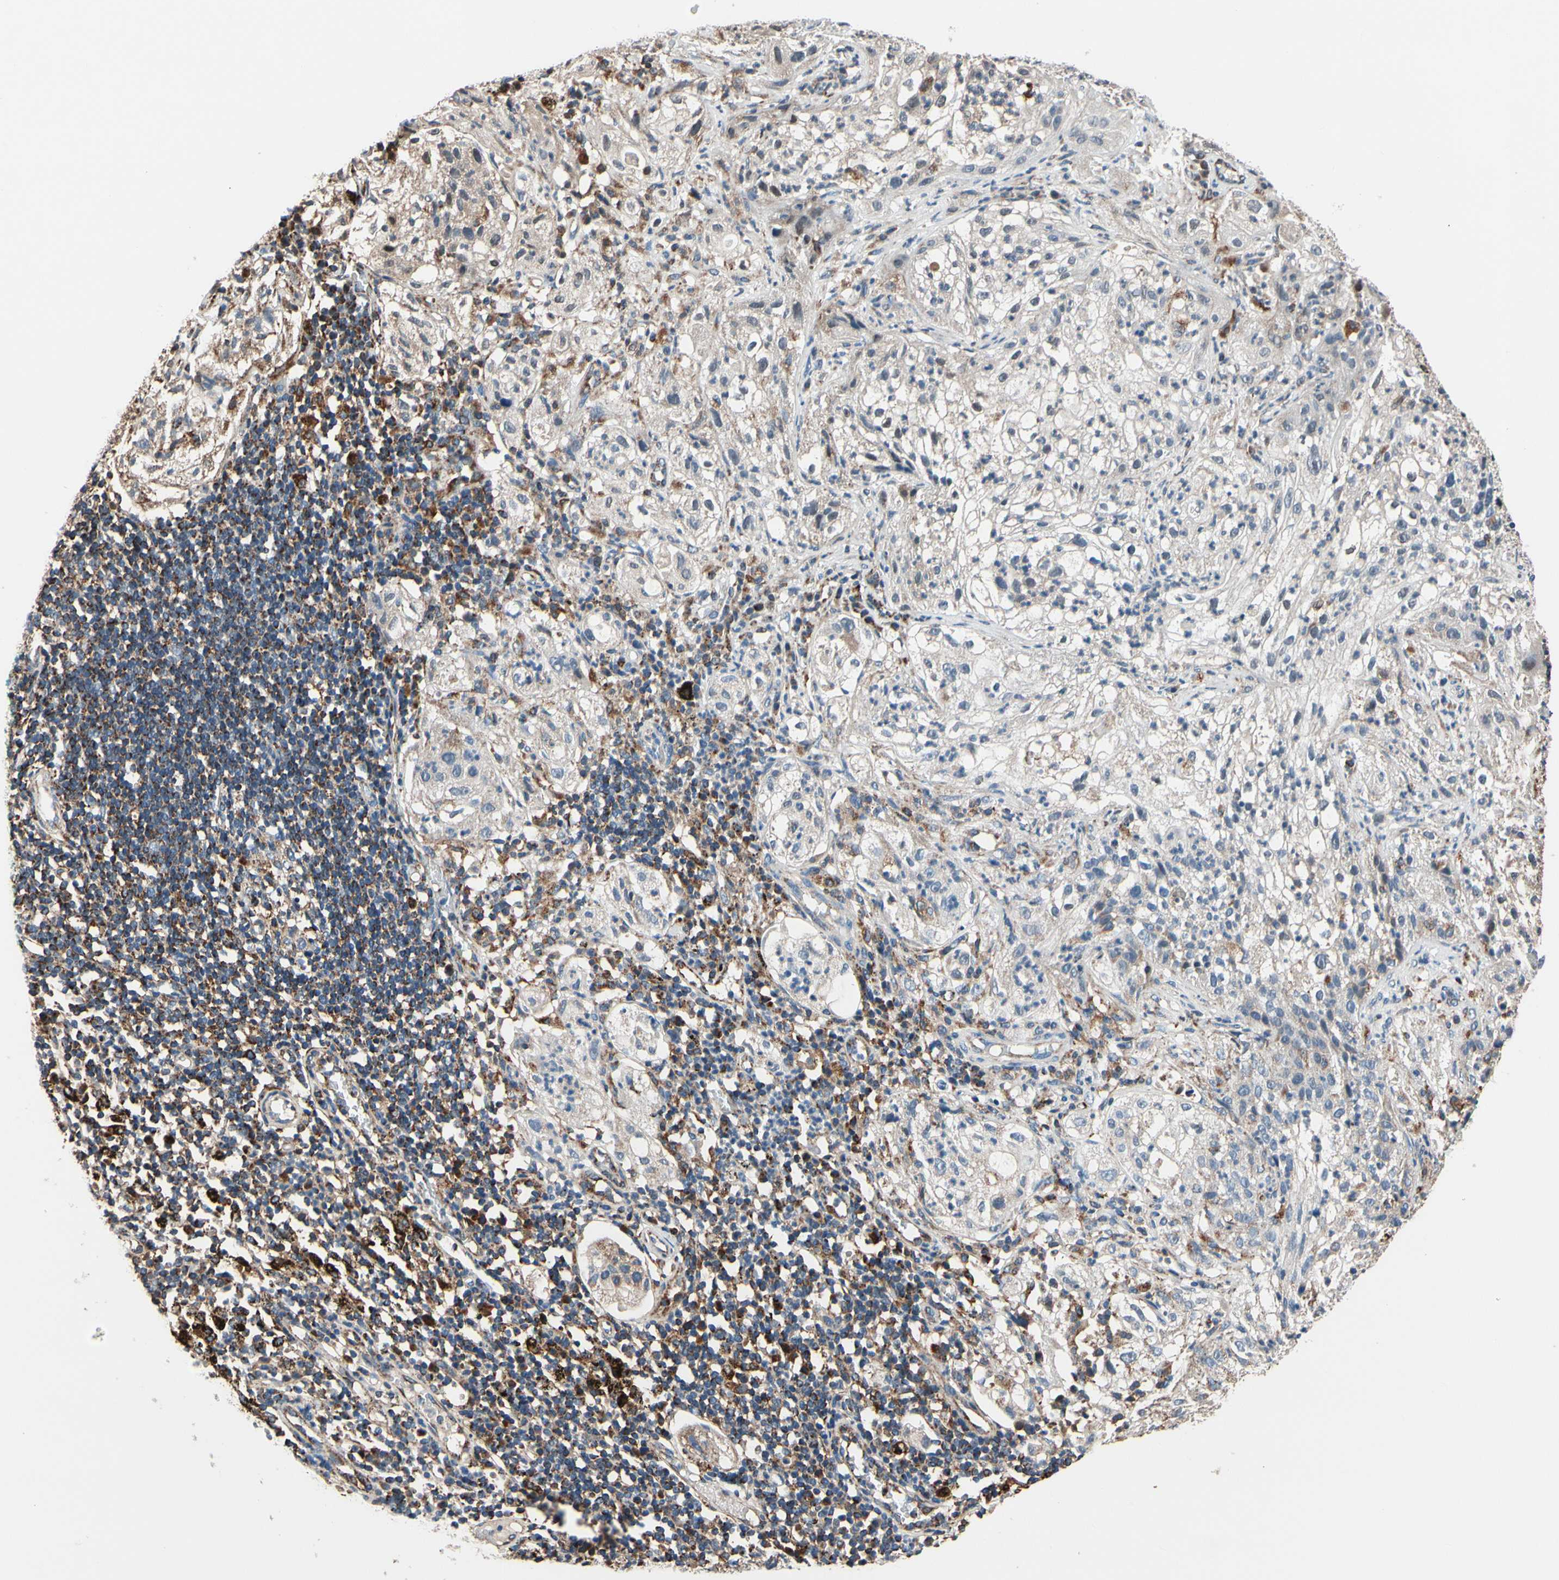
{"staining": {"intensity": "negative", "quantity": "none", "location": "none"}, "tissue": "lung cancer", "cell_type": "Tumor cells", "image_type": "cancer", "snomed": [{"axis": "morphology", "description": "Inflammation, NOS"}, {"axis": "morphology", "description": "Squamous cell carcinoma, NOS"}, {"axis": "topography", "description": "Lymph node"}, {"axis": "topography", "description": "Soft tissue"}, {"axis": "topography", "description": "Lung"}], "caption": "The image exhibits no significant expression in tumor cells of lung cancer.", "gene": "TMEM176A", "patient": {"sex": "male", "age": 66}}